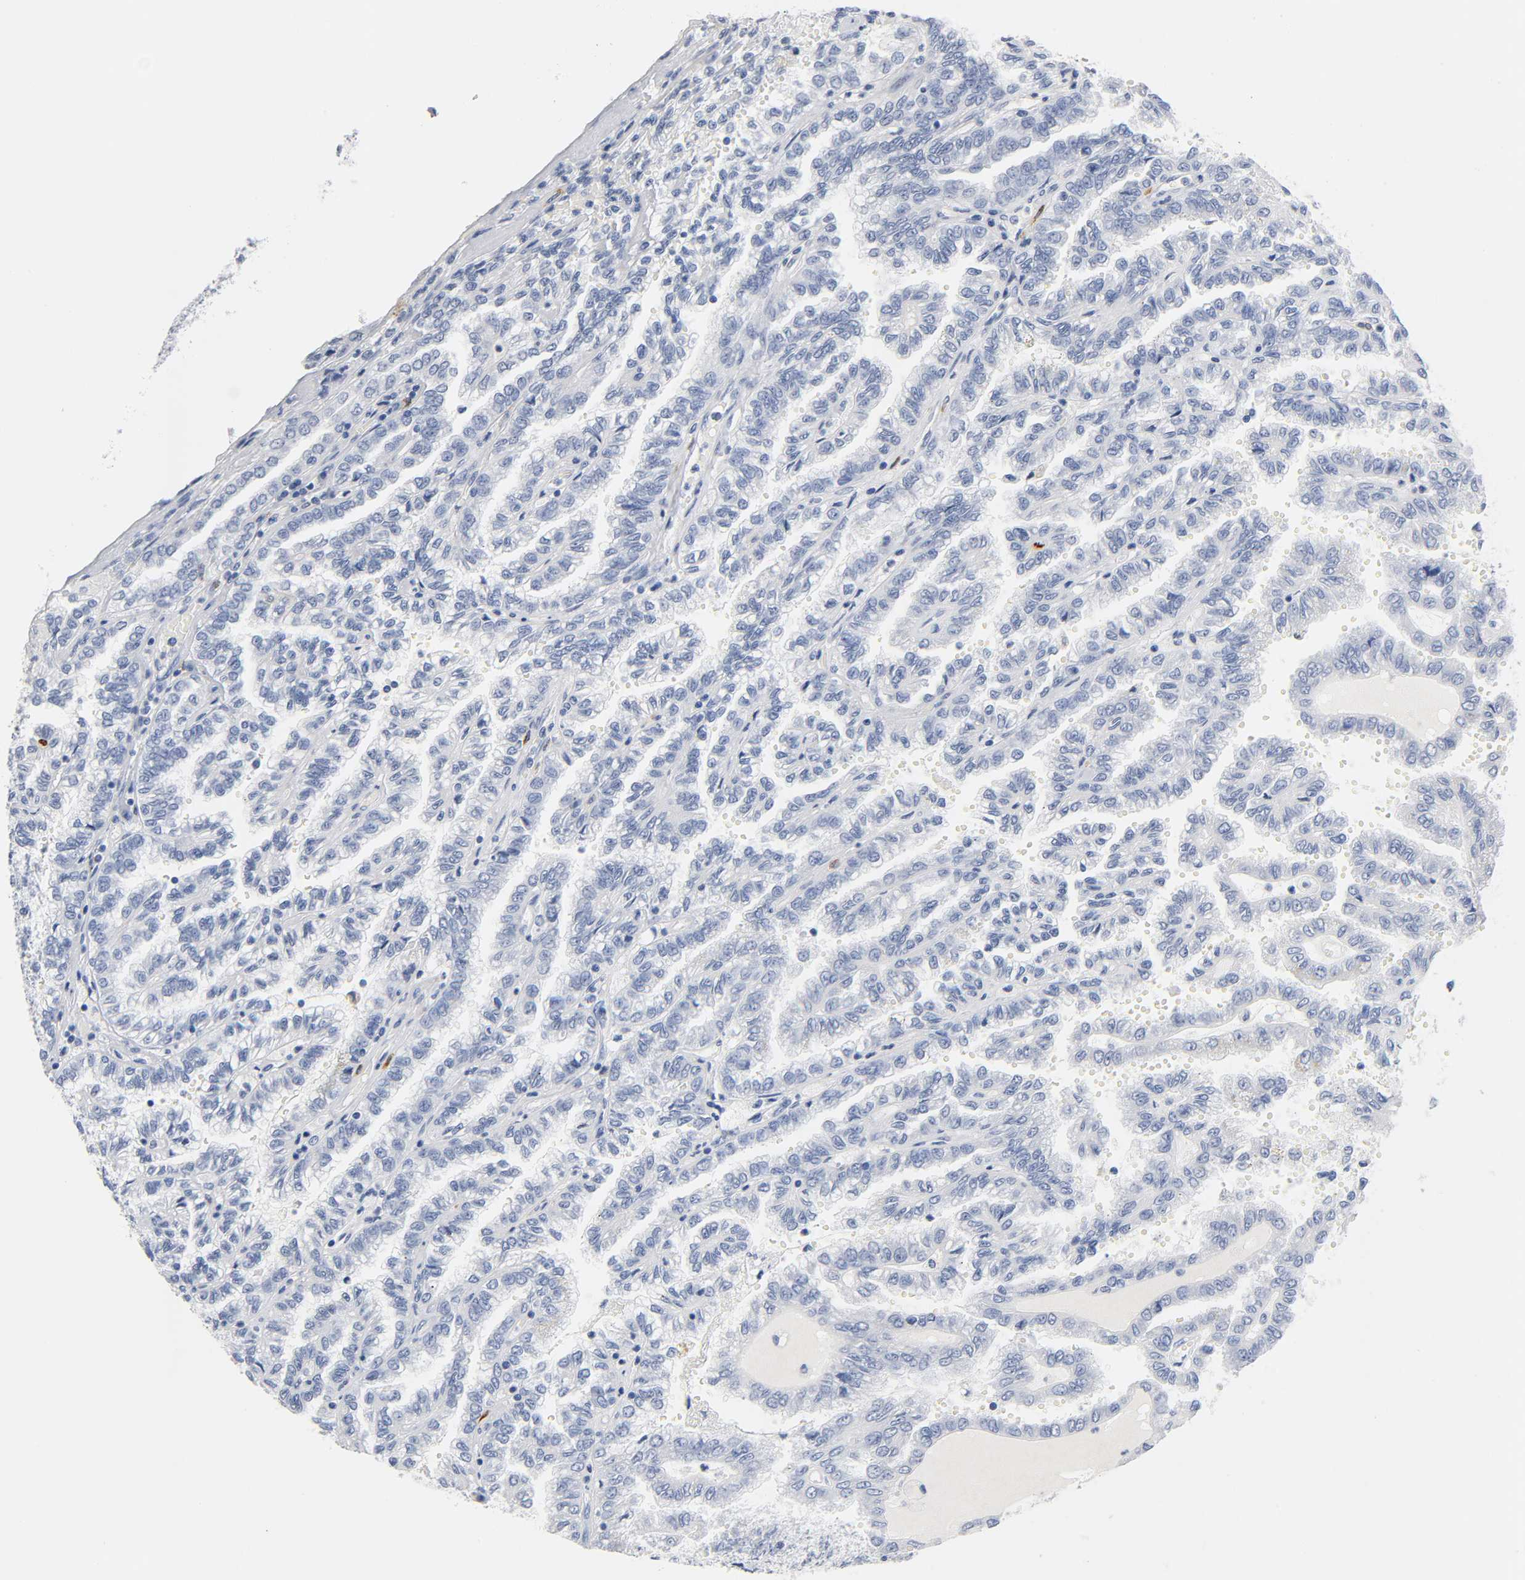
{"staining": {"intensity": "negative", "quantity": "none", "location": "none"}, "tissue": "renal cancer", "cell_type": "Tumor cells", "image_type": "cancer", "snomed": [{"axis": "morphology", "description": "Inflammation, NOS"}, {"axis": "morphology", "description": "Adenocarcinoma, NOS"}, {"axis": "topography", "description": "Kidney"}], "caption": "This photomicrograph is of renal adenocarcinoma stained with immunohistochemistry to label a protein in brown with the nuclei are counter-stained blue. There is no positivity in tumor cells.", "gene": "NAB2", "patient": {"sex": "male", "age": 68}}